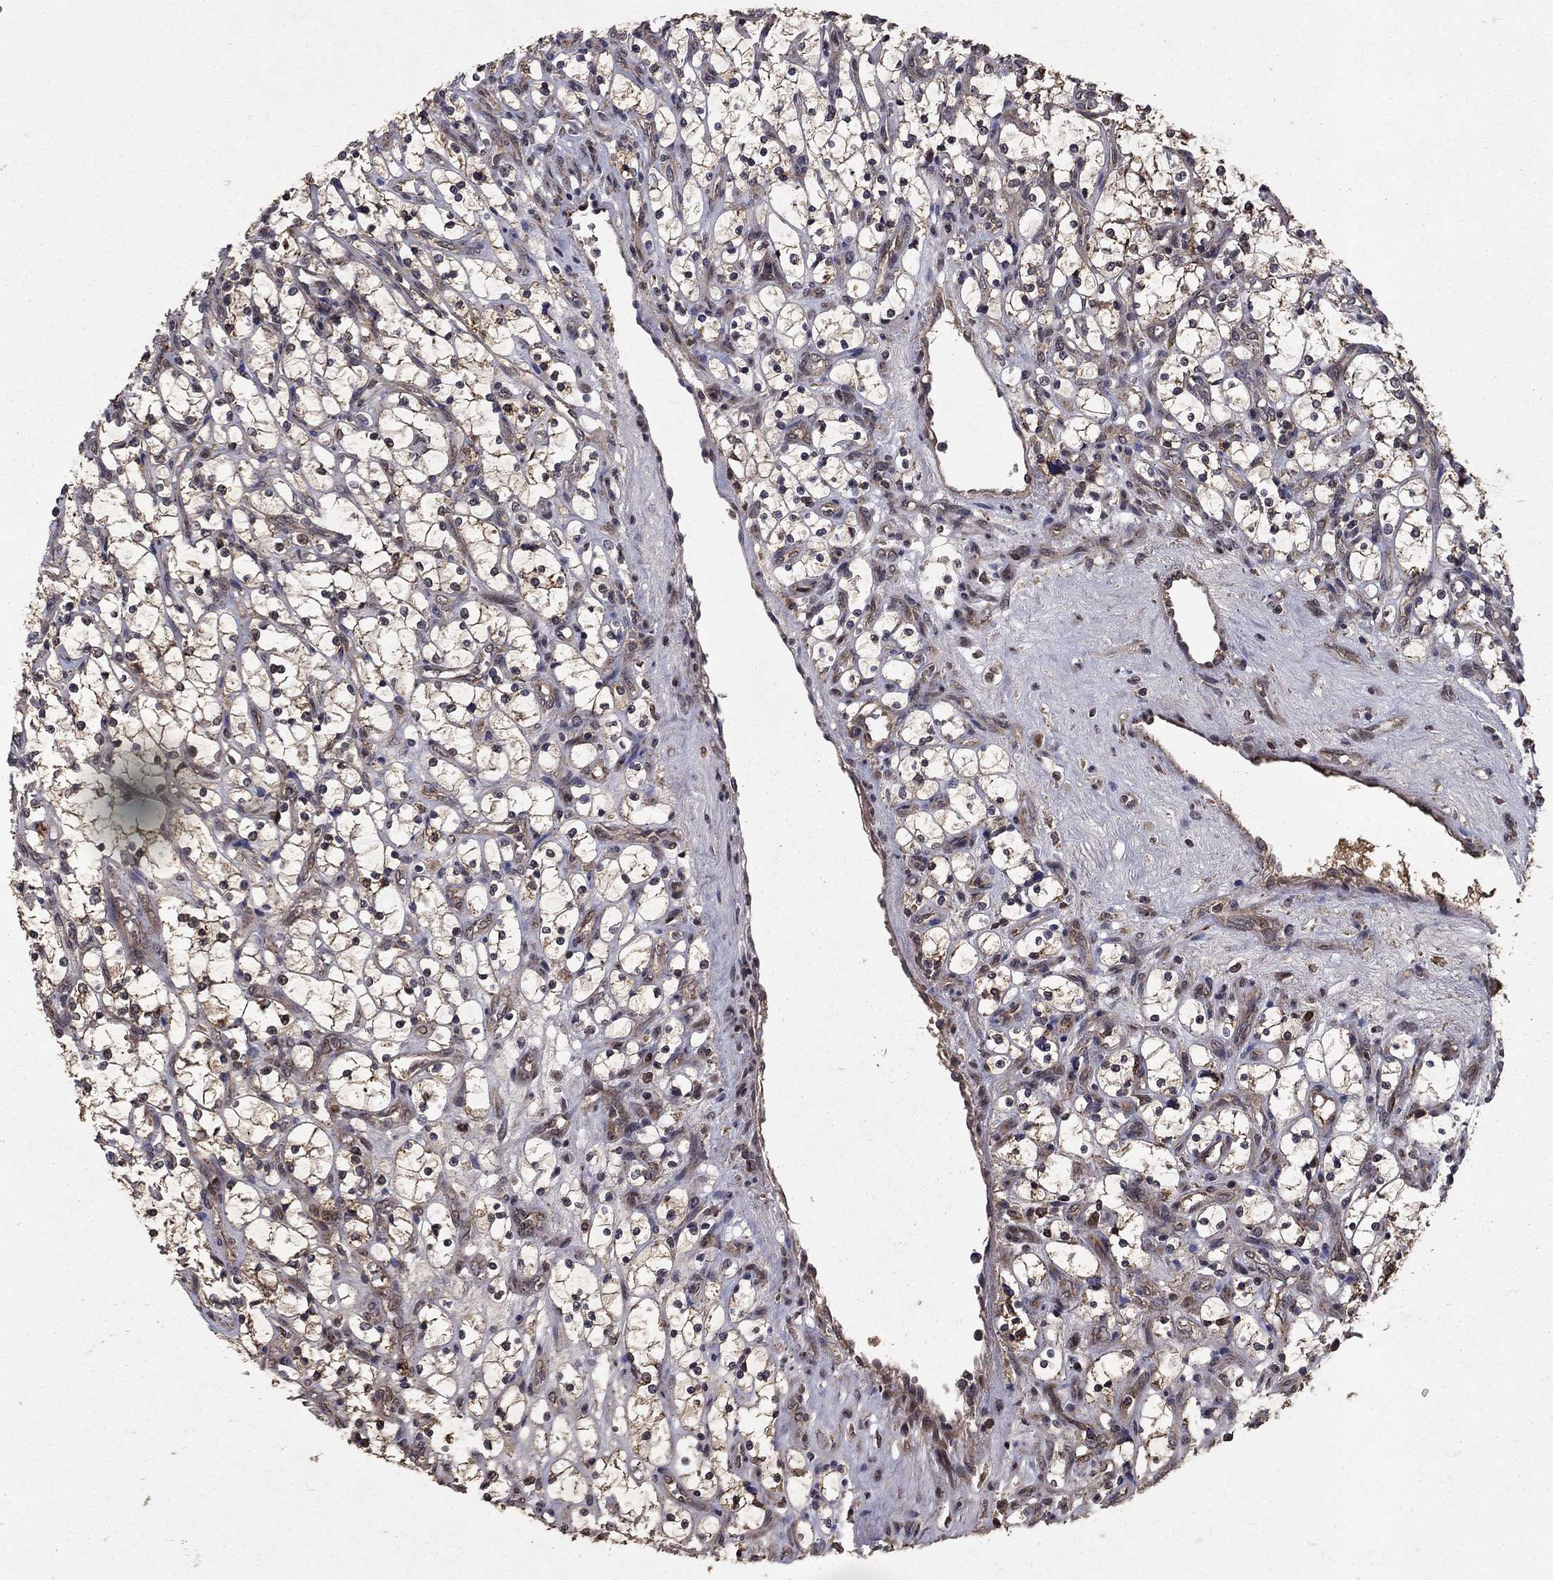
{"staining": {"intensity": "strong", "quantity": "<25%", "location": "cytoplasmic/membranous"}, "tissue": "renal cancer", "cell_type": "Tumor cells", "image_type": "cancer", "snomed": [{"axis": "morphology", "description": "Adenocarcinoma, NOS"}, {"axis": "topography", "description": "Kidney"}], "caption": "Human renal cancer stained for a protein (brown) exhibits strong cytoplasmic/membranous positive expression in about <25% of tumor cells.", "gene": "DHRS1", "patient": {"sex": "female", "age": 69}}